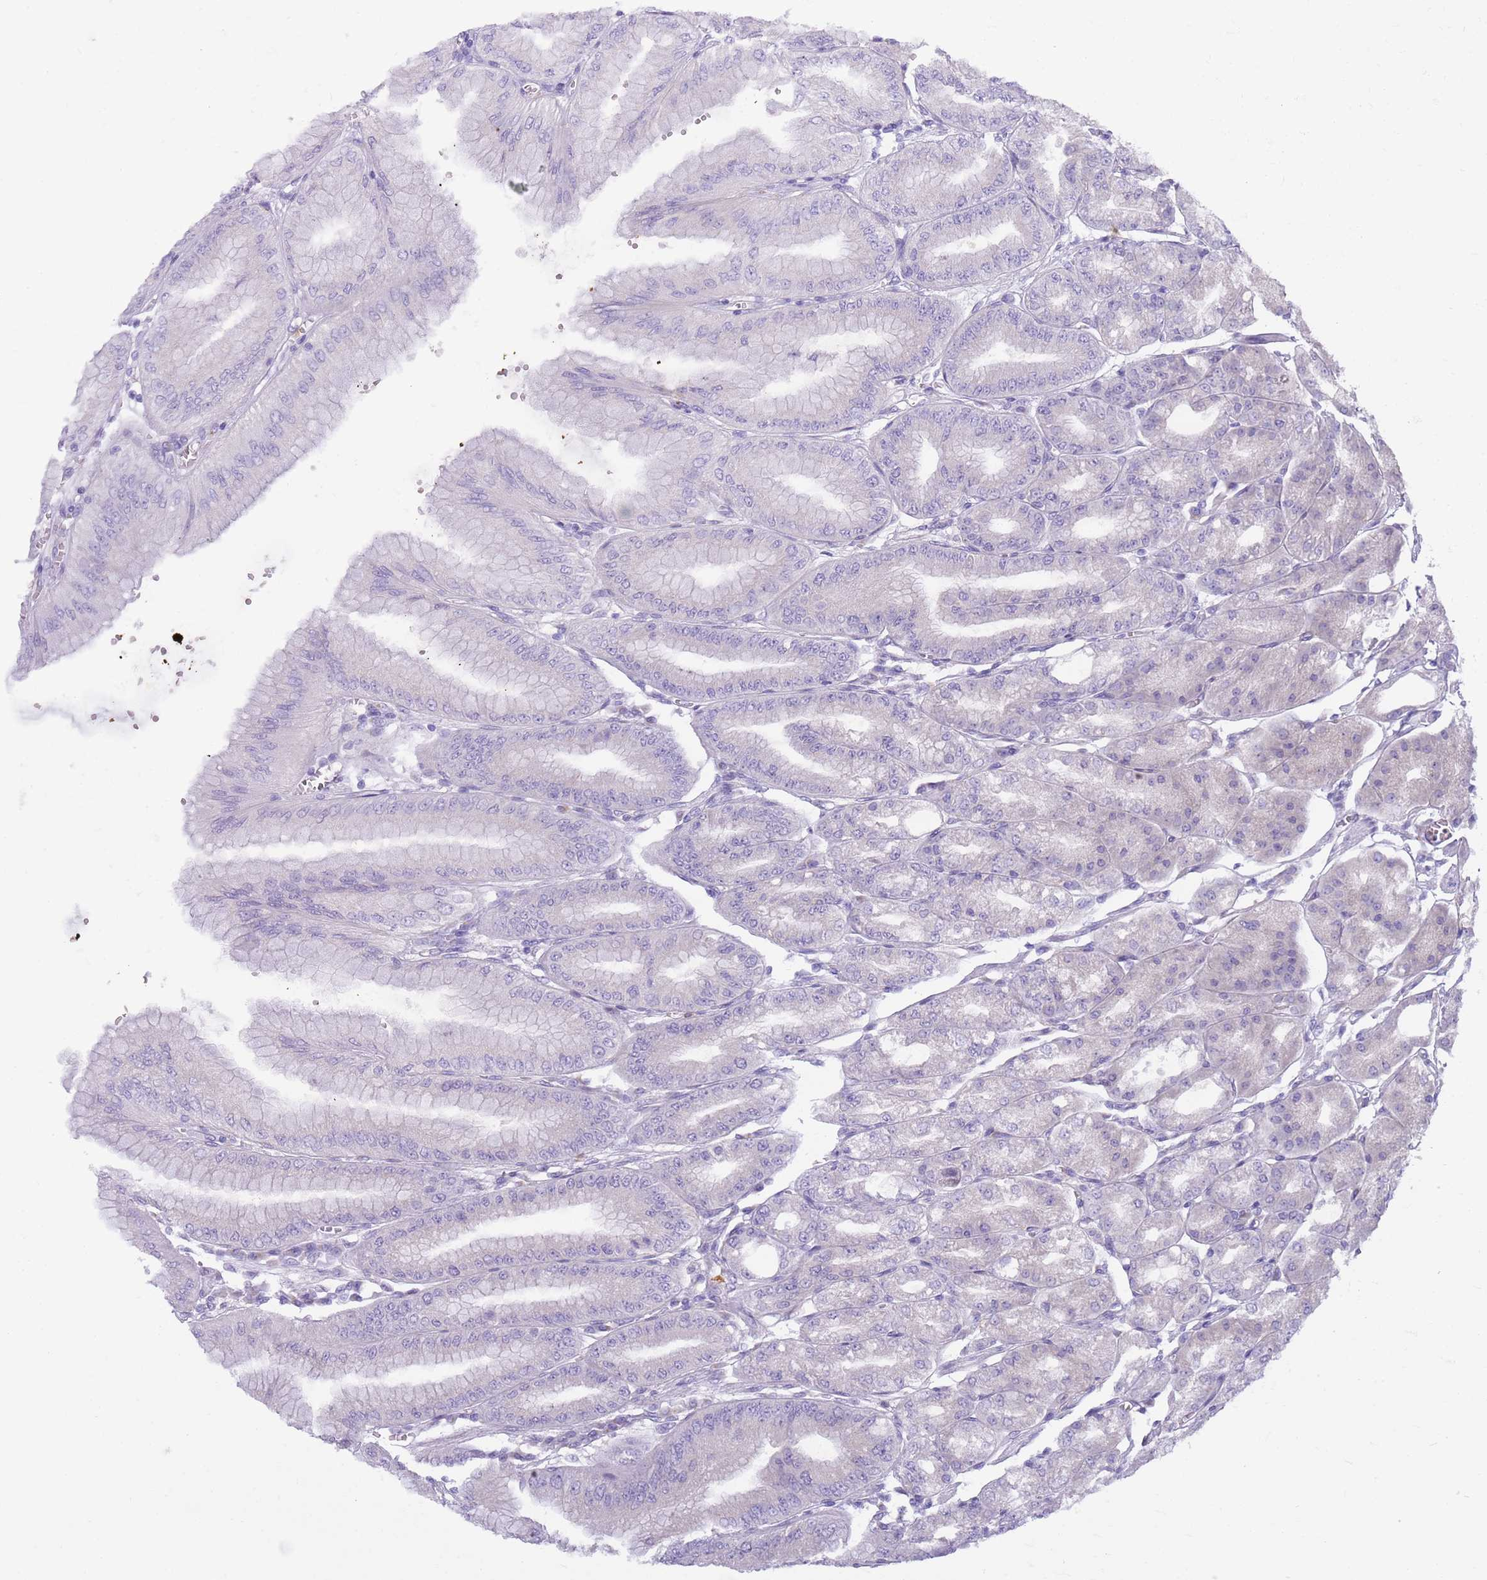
{"staining": {"intensity": "negative", "quantity": "none", "location": "none"}, "tissue": "stomach", "cell_type": "Glandular cells", "image_type": "normal", "snomed": [{"axis": "morphology", "description": "Normal tissue, NOS"}, {"axis": "topography", "description": "Stomach, lower"}], "caption": "Immunohistochemistry of unremarkable human stomach reveals no positivity in glandular cells.", "gene": "ZFP2", "patient": {"sex": "male", "age": 71}}